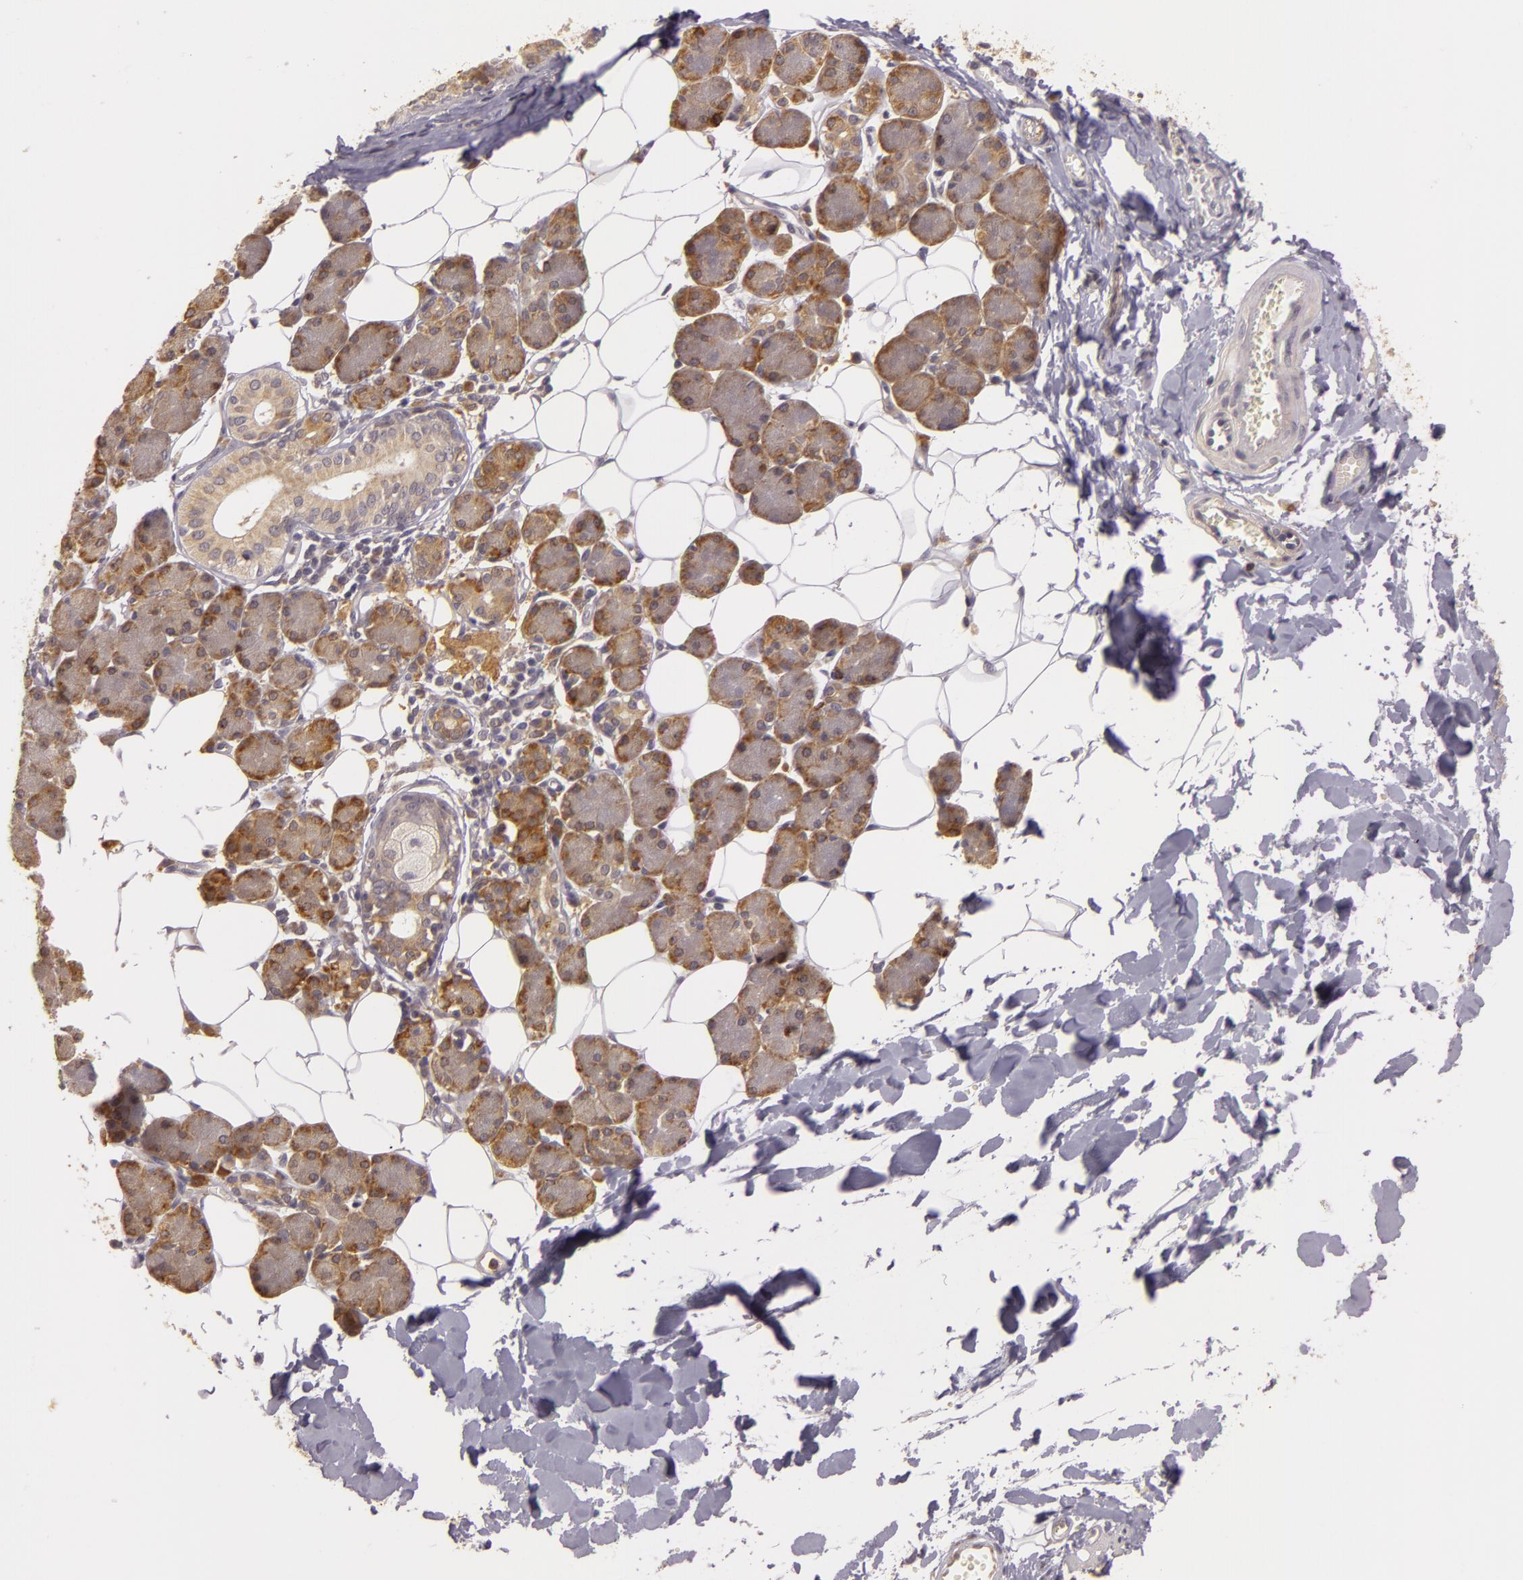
{"staining": {"intensity": "moderate", "quantity": ">75%", "location": "cytoplasmic/membranous"}, "tissue": "salivary gland", "cell_type": "Glandular cells", "image_type": "normal", "snomed": [{"axis": "morphology", "description": "Normal tissue, NOS"}, {"axis": "morphology", "description": "Adenoma, NOS"}, {"axis": "topography", "description": "Salivary gland"}], "caption": "High-magnification brightfield microscopy of benign salivary gland stained with DAB (3,3'-diaminobenzidine) (brown) and counterstained with hematoxylin (blue). glandular cells exhibit moderate cytoplasmic/membranous staining is identified in about>75% of cells.", "gene": "PPP1R3F", "patient": {"sex": "female", "age": 32}}